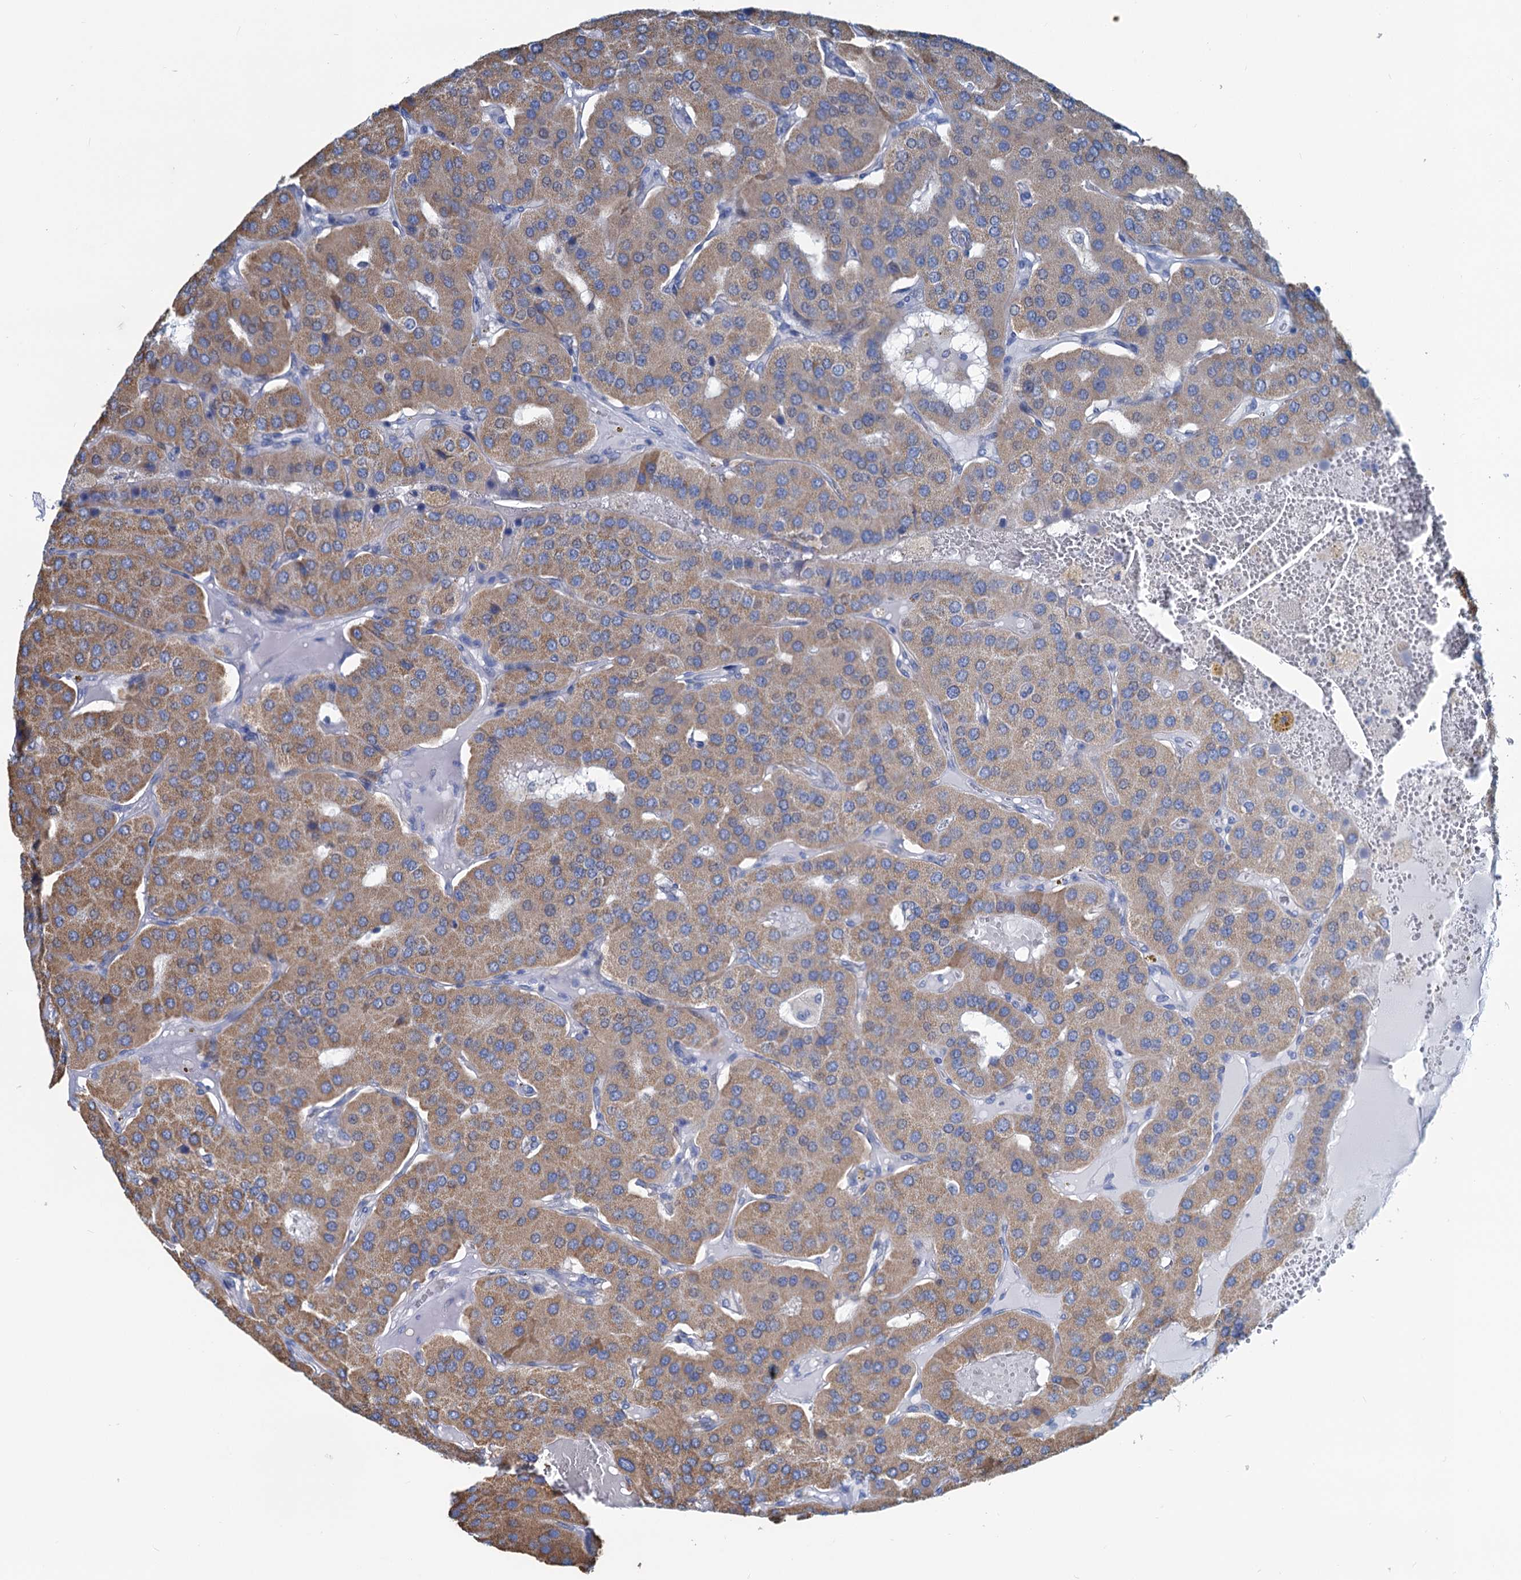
{"staining": {"intensity": "moderate", "quantity": ">75%", "location": "cytoplasmic/membranous"}, "tissue": "parathyroid gland", "cell_type": "Glandular cells", "image_type": "normal", "snomed": [{"axis": "morphology", "description": "Normal tissue, NOS"}, {"axis": "morphology", "description": "Adenoma, NOS"}, {"axis": "topography", "description": "Parathyroid gland"}], "caption": "Approximately >75% of glandular cells in normal human parathyroid gland demonstrate moderate cytoplasmic/membranous protein staining as visualized by brown immunohistochemical staining.", "gene": "SLC1A3", "patient": {"sex": "female", "age": 86}}